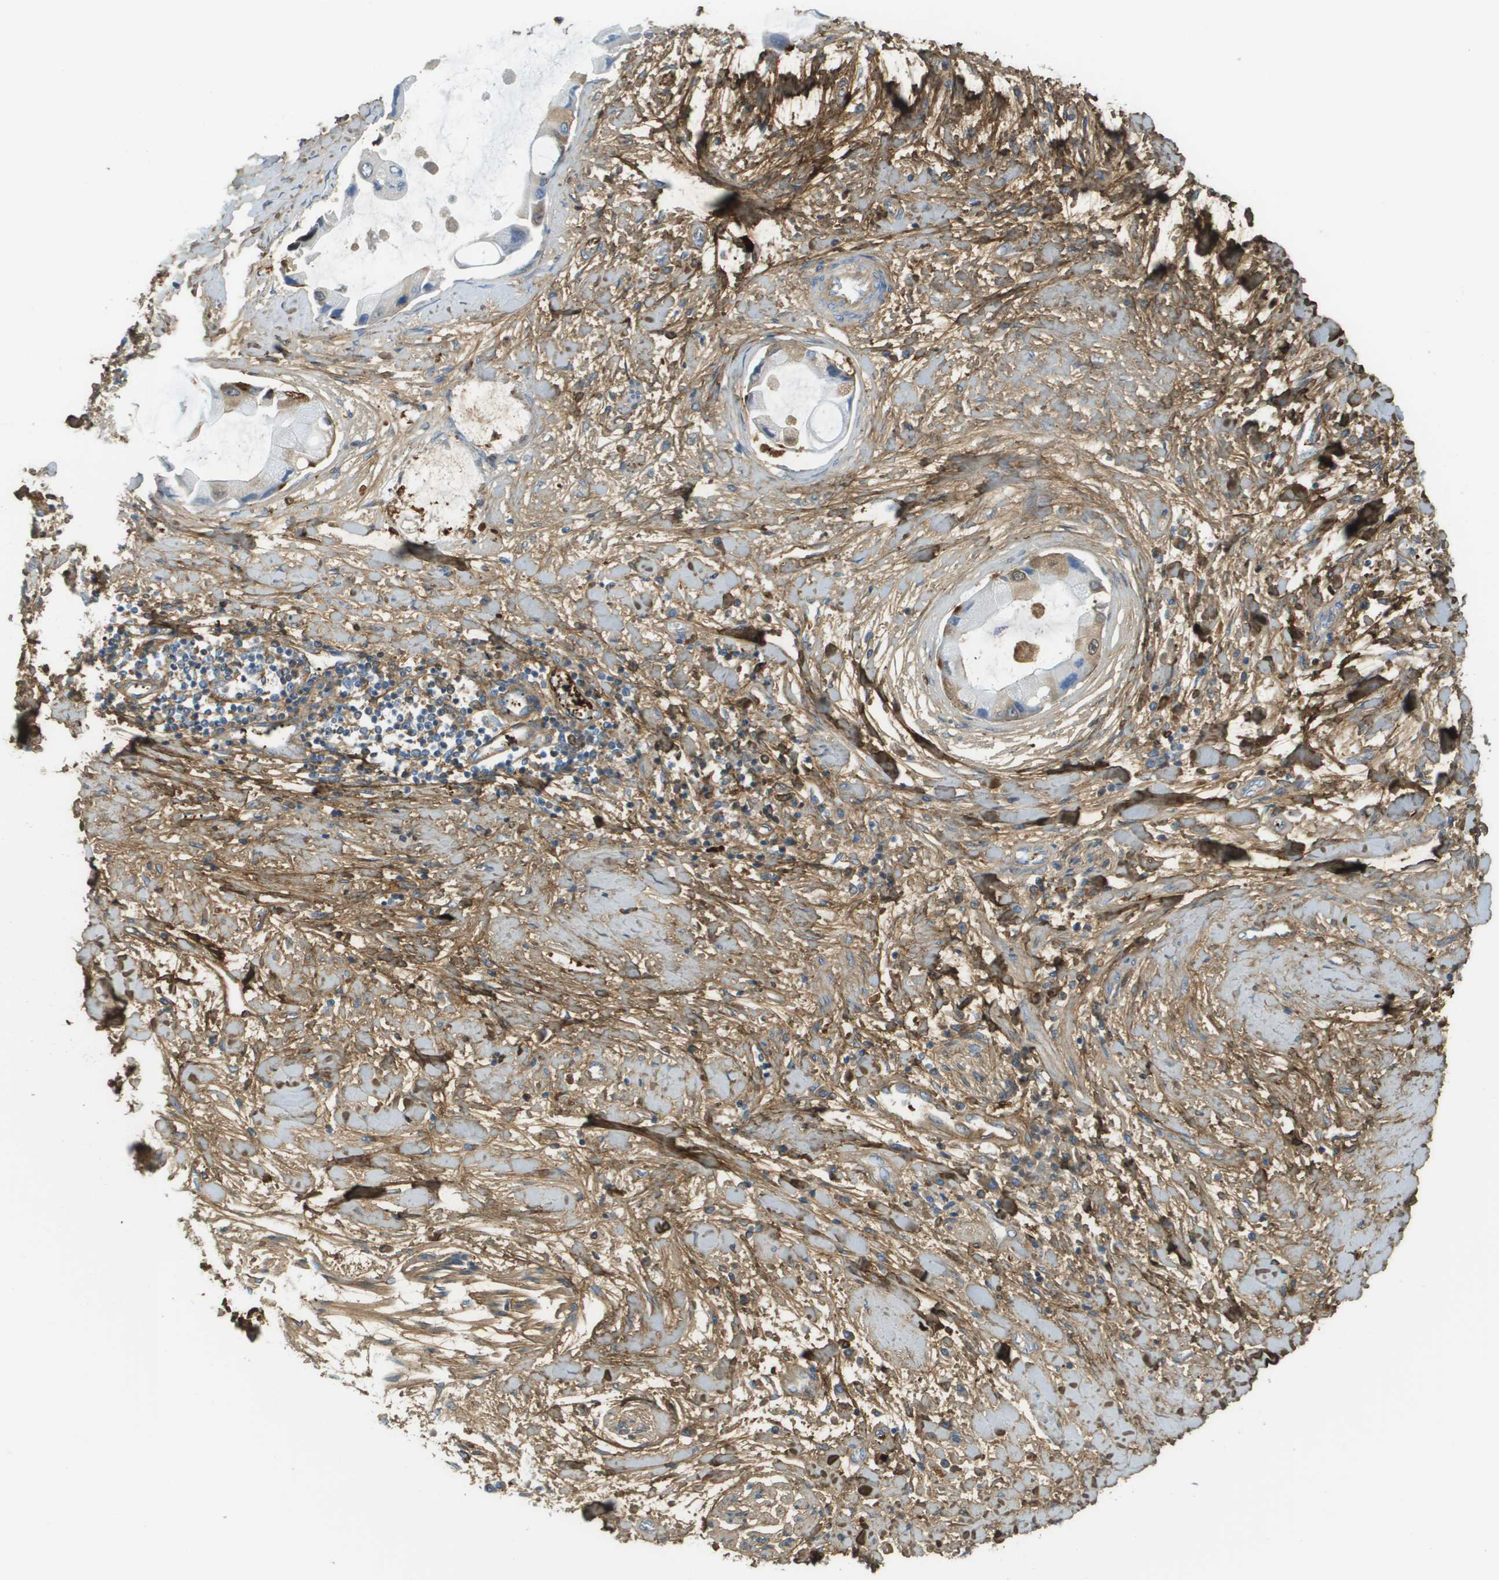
{"staining": {"intensity": "weak", "quantity": "<25%", "location": "cytoplasmic/membranous"}, "tissue": "liver cancer", "cell_type": "Tumor cells", "image_type": "cancer", "snomed": [{"axis": "morphology", "description": "Cholangiocarcinoma"}, {"axis": "topography", "description": "Liver"}], "caption": "There is no significant staining in tumor cells of liver cancer (cholangiocarcinoma).", "gene": "DCN", "patient": {"sex": "male", "age": 50}}